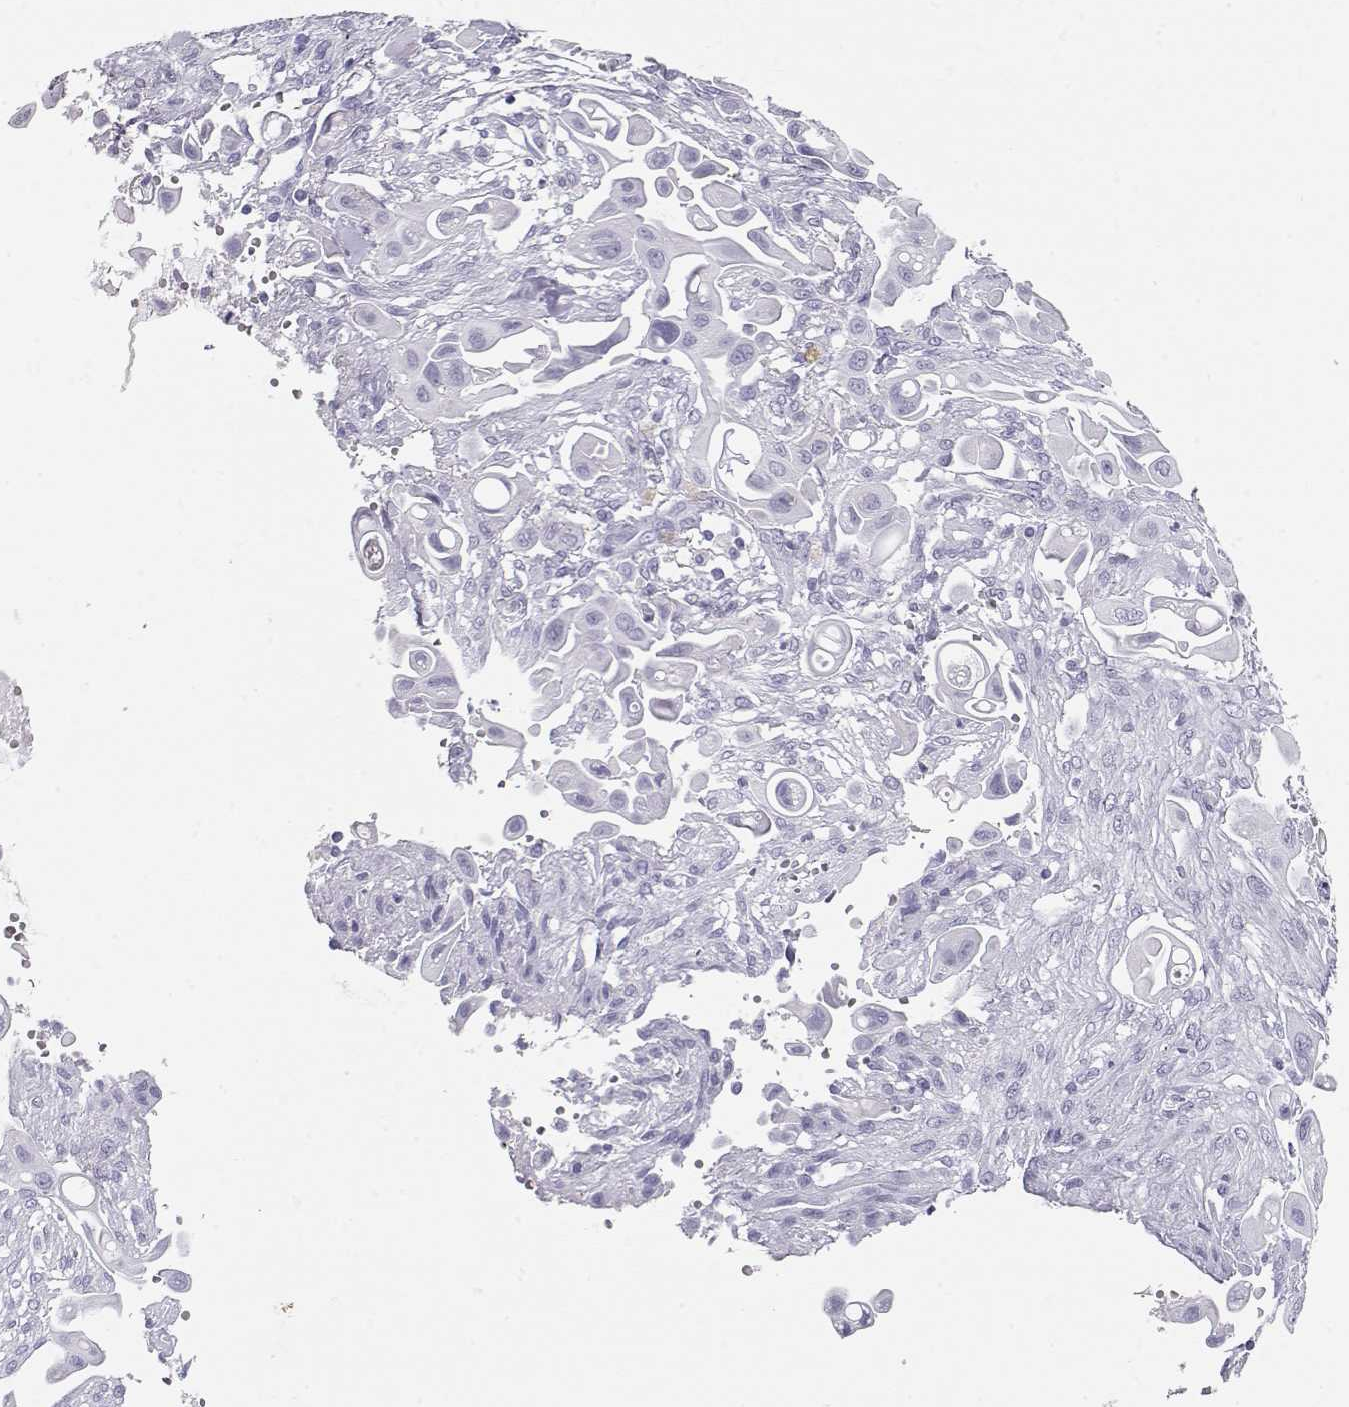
{"staining": {"intensity": "negative", "quantity": "none", "location": "none"}, "tissue": "pancreatic cancer", "cell_type": "Tumor cells", "image_type": "cancer", "snomed": [{"axis": "morphology", "description": "Adenocarcinoma, NOS"}, {"axis": "topography", "description": "Pancreas"}], "caption": "Immunohistochemistry of pancreatic cancer demonstrates no staining in tumor cells. The staining is performed using DAB (3,3'-diaminobenzidine) brown chromogen with nuclei counter-stained in using hematoxylin.", "gene": "MAGEC1", "patient": {"sex": "male", "age": 50}}